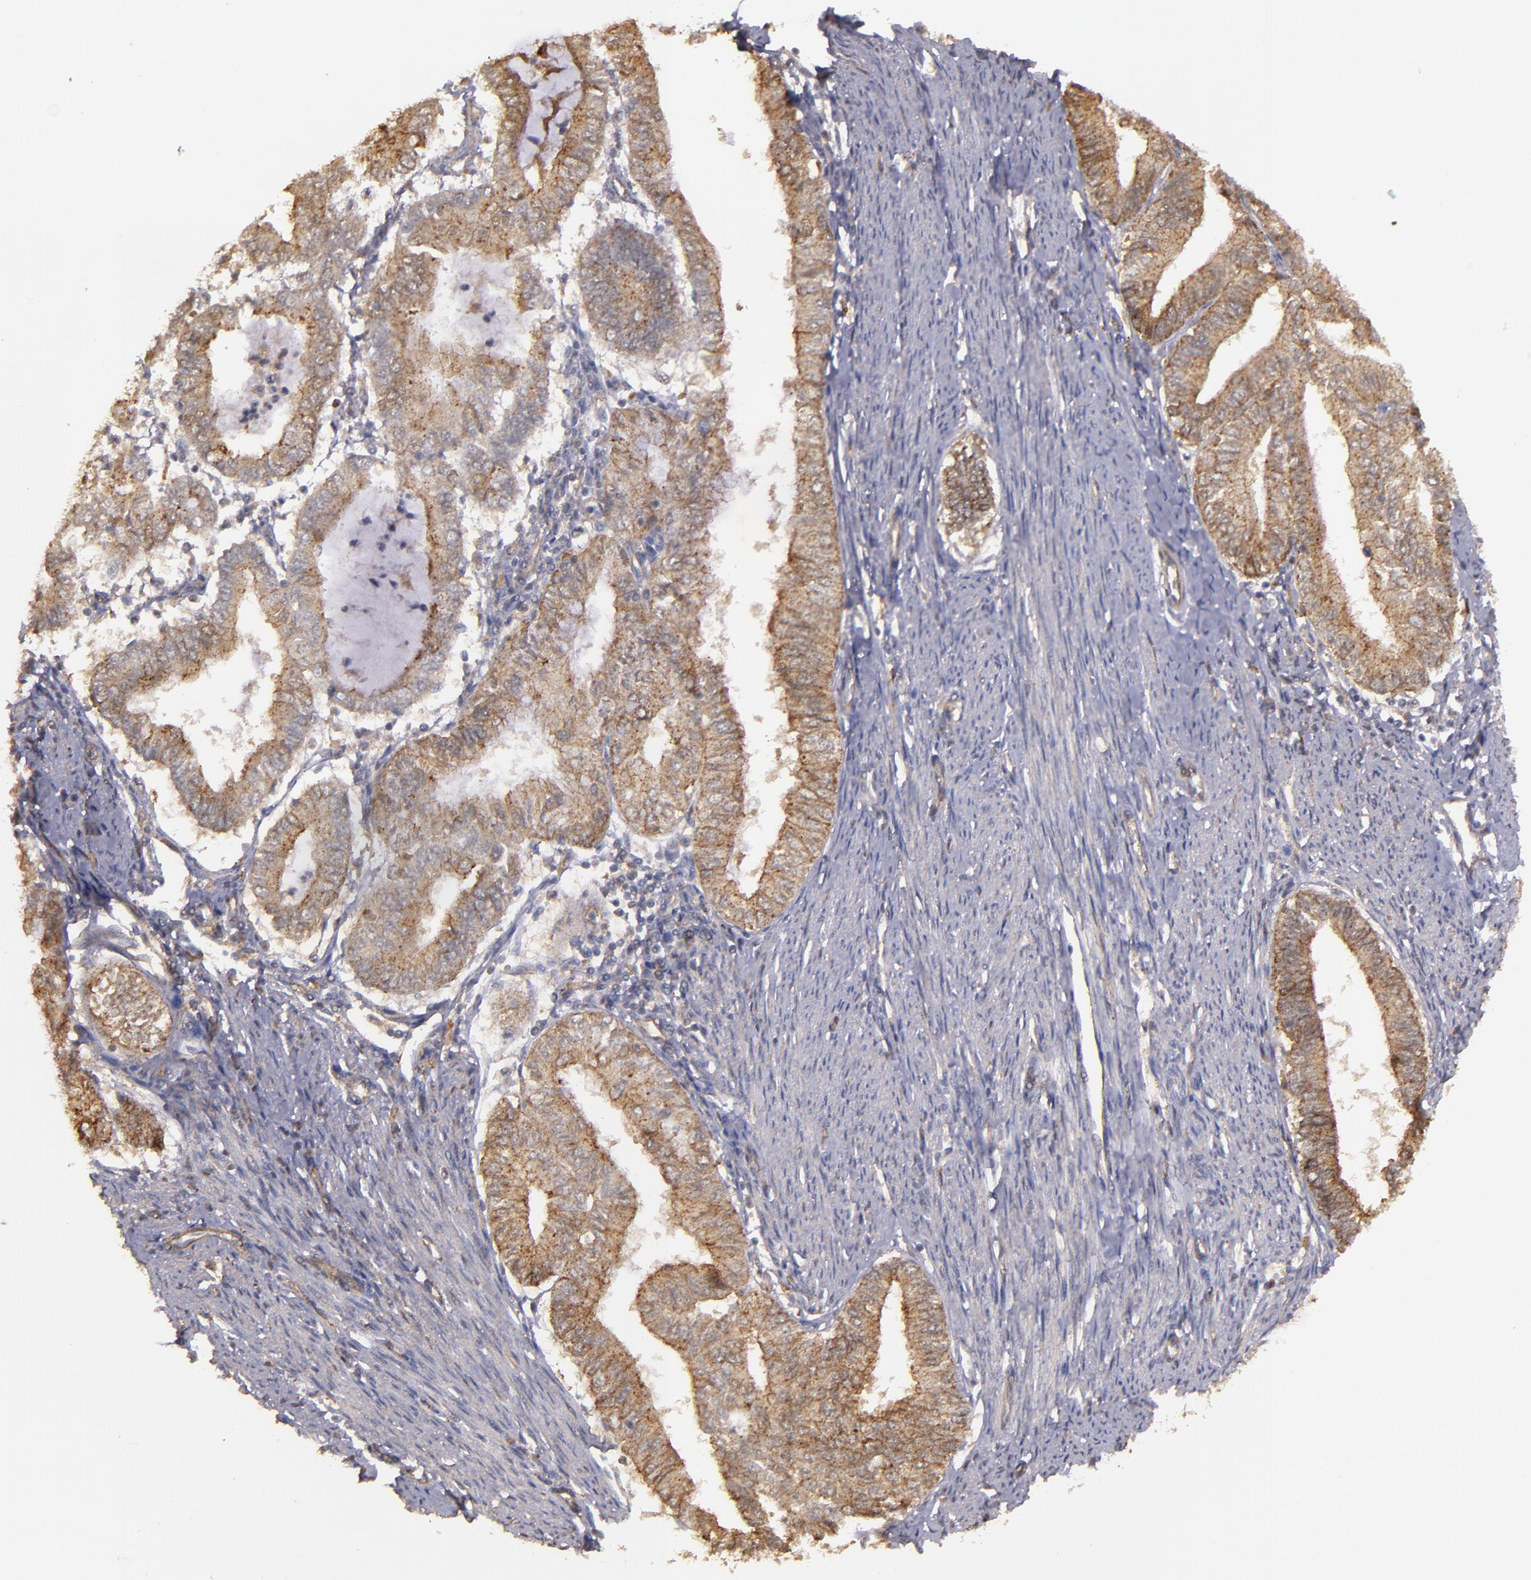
{"staining": {"intensity": "moderate", "quantity": ">75%", "location": "cytoplasmic/membranous"}, "tissue": "endometrial cancer", "cell_type": "Tumor cells", "image_type": "cancer", "snomed": [{"axis": "morphology", "description": "Adenocarcinoma, NOS"}, {"axis": "topography", "description": "Endometrium"}], "caption": "DAB (3,3'-diaminobenzidine) immunohistochemical staining of human endometrial cancer exhibits moderate cytoplasmic/membranous protein expression in approximately >75% of tumor cells. The protein is stained brown, and the nuclei are stained in blue (DAB (3,3'-diaminobenzidine) IHC with brightfield microscopy, high magnification).", "gene": "SIPA1L1", "patient": {"sex": "female", "age": 66}}